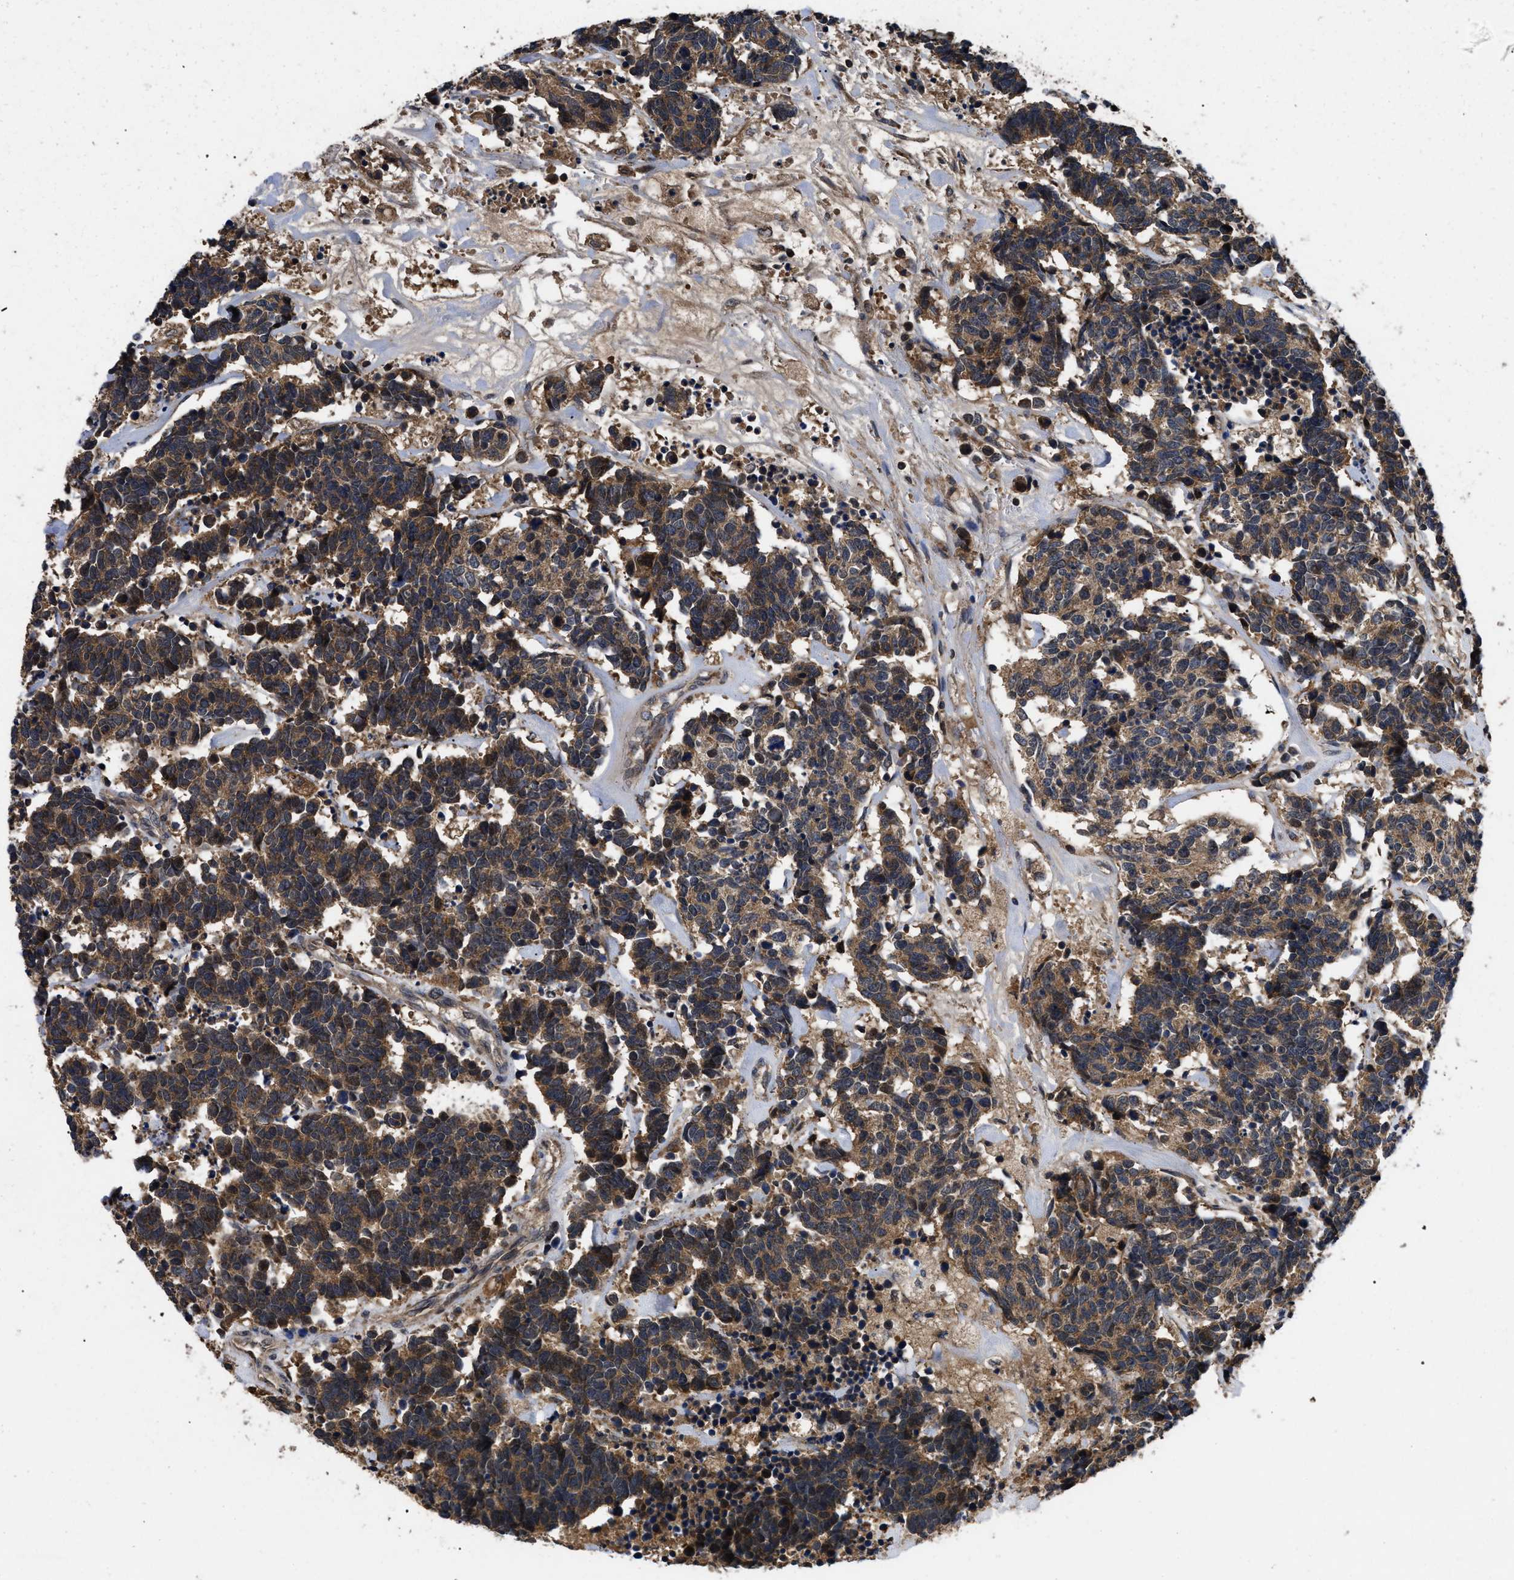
{"staining": {"intensity": "moderate", "quantity": ">75%", "location": "cytoplasmic/membranous"}, "tissue": "carcinoid", "cell_type": "Tumor cells", "image_type": "cancer", "snomed": [{"axis": "morphology", "description": "Carcinoma, NOS"}, {"axis": "morphology", "description": "Carcinoid, malignant, NOS"}, {"axis": "topography", "description": "Urinary bladder"}], "caption": "Carcinoid was stained to show a protein in brown. There is medium levels of moderate cytoplasmic/membranous staining in approximately >75% of tumor cells.", "gene": "LRRC3", "patient": {"sex": "male", "age": 57}}